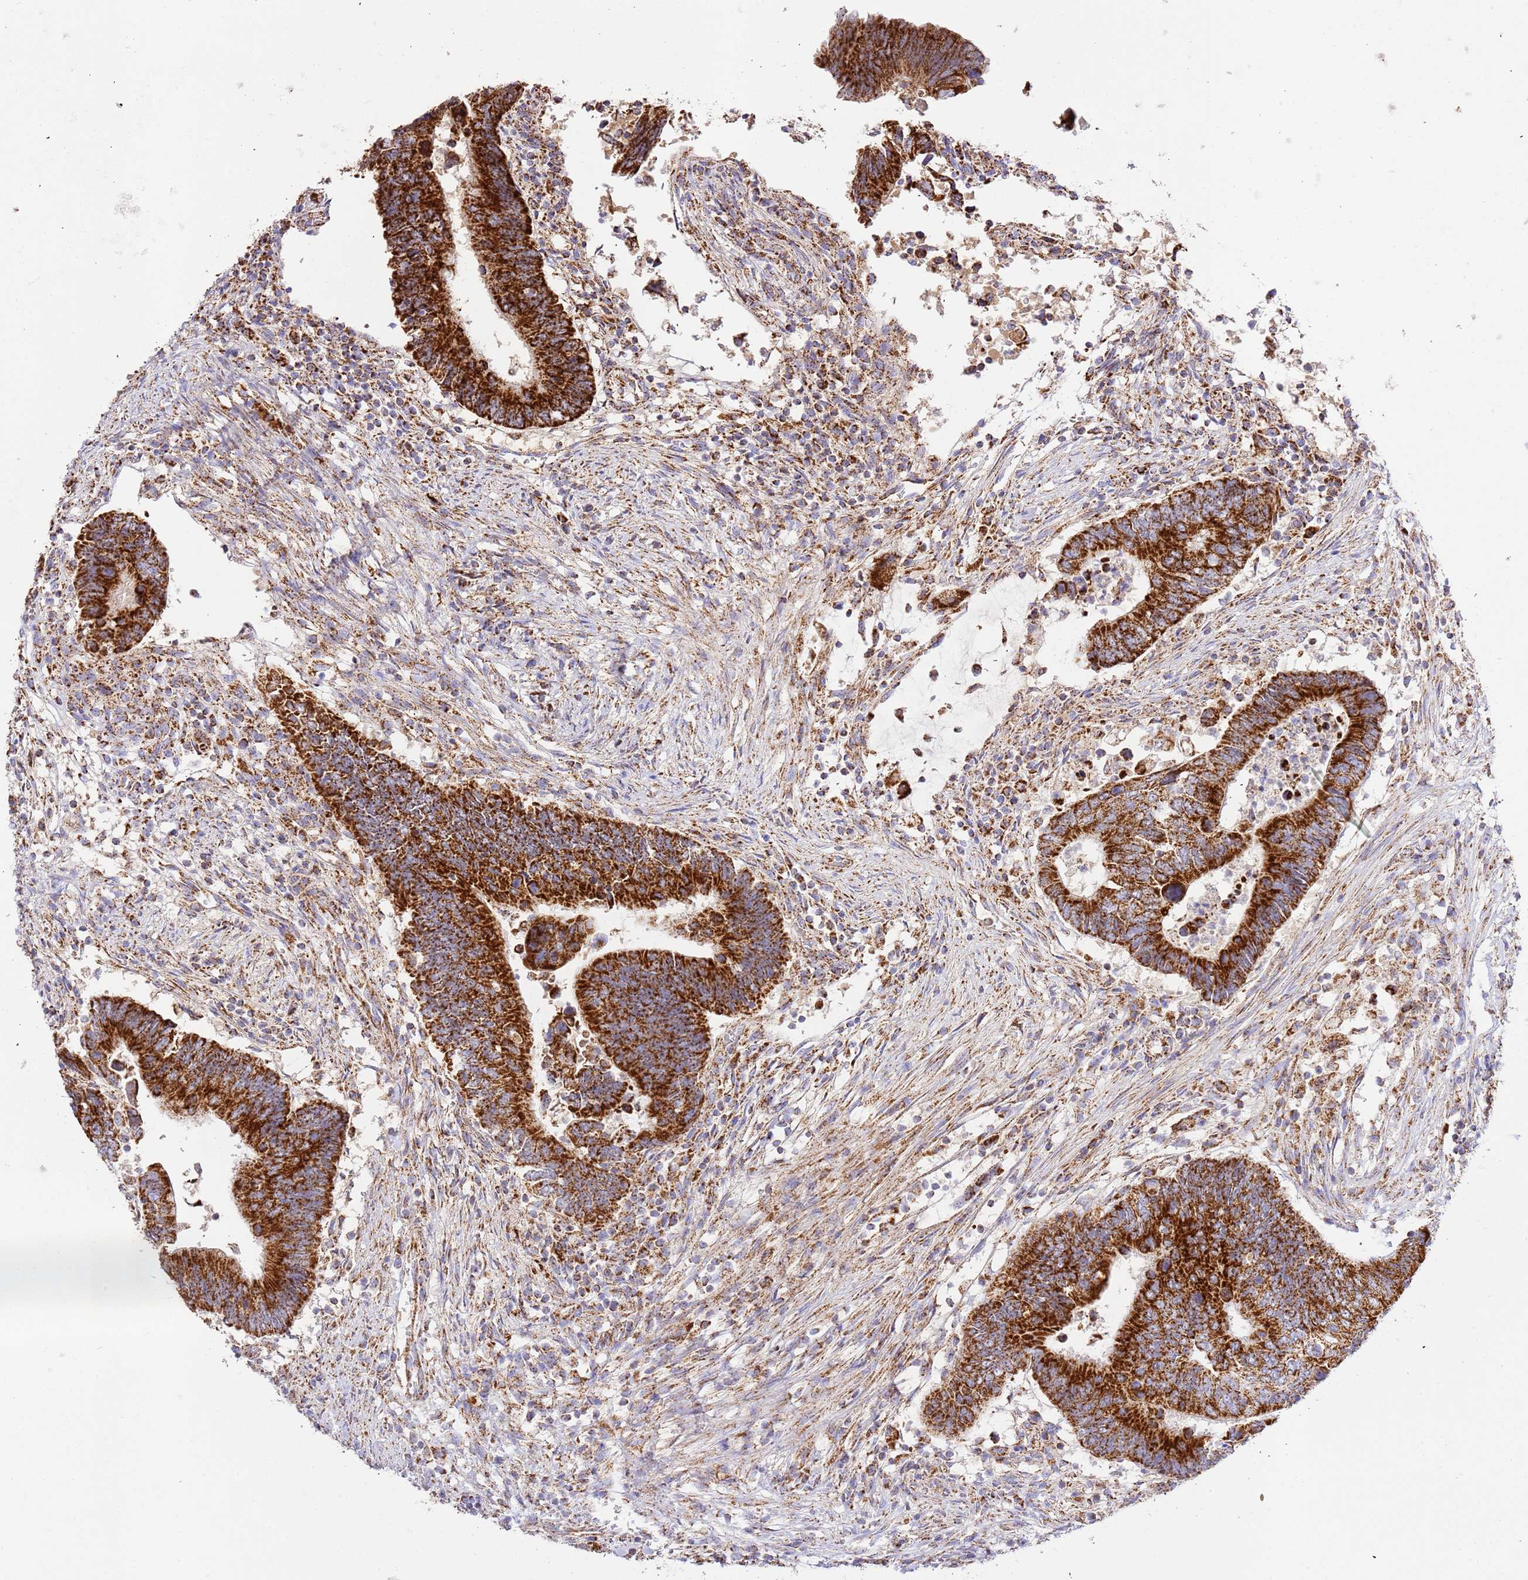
{"staining": {"intensity": "strong", "quantity": ">75%", "location": "cytoplasmic/membranous"}, "tissue": "colorectal cancer", "cell_type": "Tumor cells", "image_type": "cancer", "snomed": [{"axis": "morphology", "description": "Adenocarcinoma, NOS"}, {"axis": "topography", "description": "Colon"}], "caption": "There is high levels of strong cytoplasmic/membranous positivity in tumor cells of colorectal adenocarcinoma, as demonstrated by immunohistochemical staining (brown color).", "gene": "ZBTB39", "patient": {"sex": "male", "age": 87}}